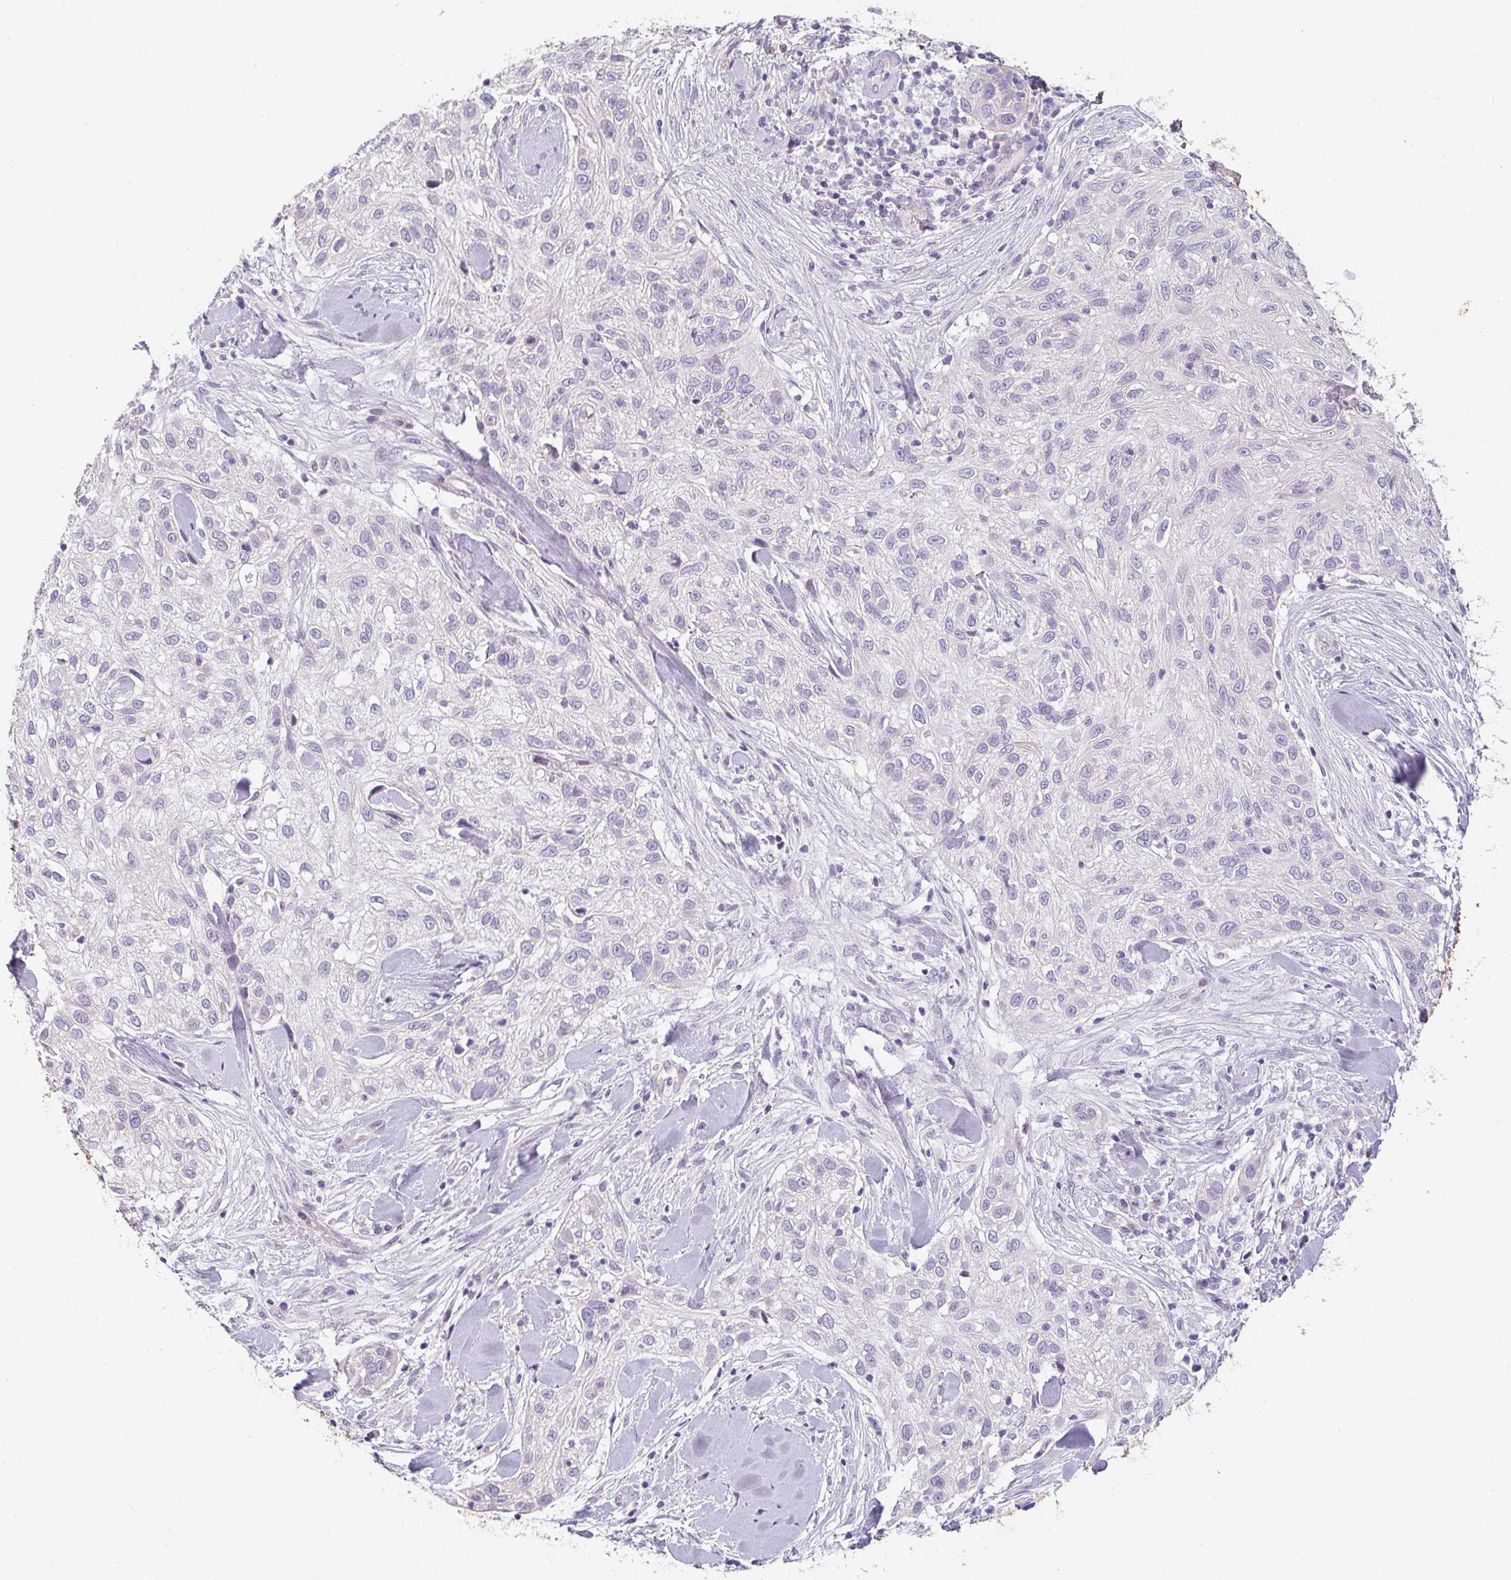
{"staining": {"intensity": "negative", "quantity": "none", "location": "none"}, "tissue": "skin cancer", "cell_type": "Tumor cells", "image_type": "cancer", "snomed": [{"axis": "morphology", "description": "Squamous cell carcinoma, NOS"}, {"axis": "topography", "description": "Skin"}], "caption": "Immunohistochemistry photomicrograph of neoplastic tissue: squamous cell carcinoma (skin) stained with DAB (3,3'-diaminobenzidine) exhibits no significant protein staining in tumor cells. (Stains: DAB (3,3'-diaminobenzidine) immunohistochemistry with hematoxylin counter stain, Microscopy: brightfield microscopy at high magnification).", "gene": "TNFRSF10A", "patient": {"sex": "male", "age": 82}}